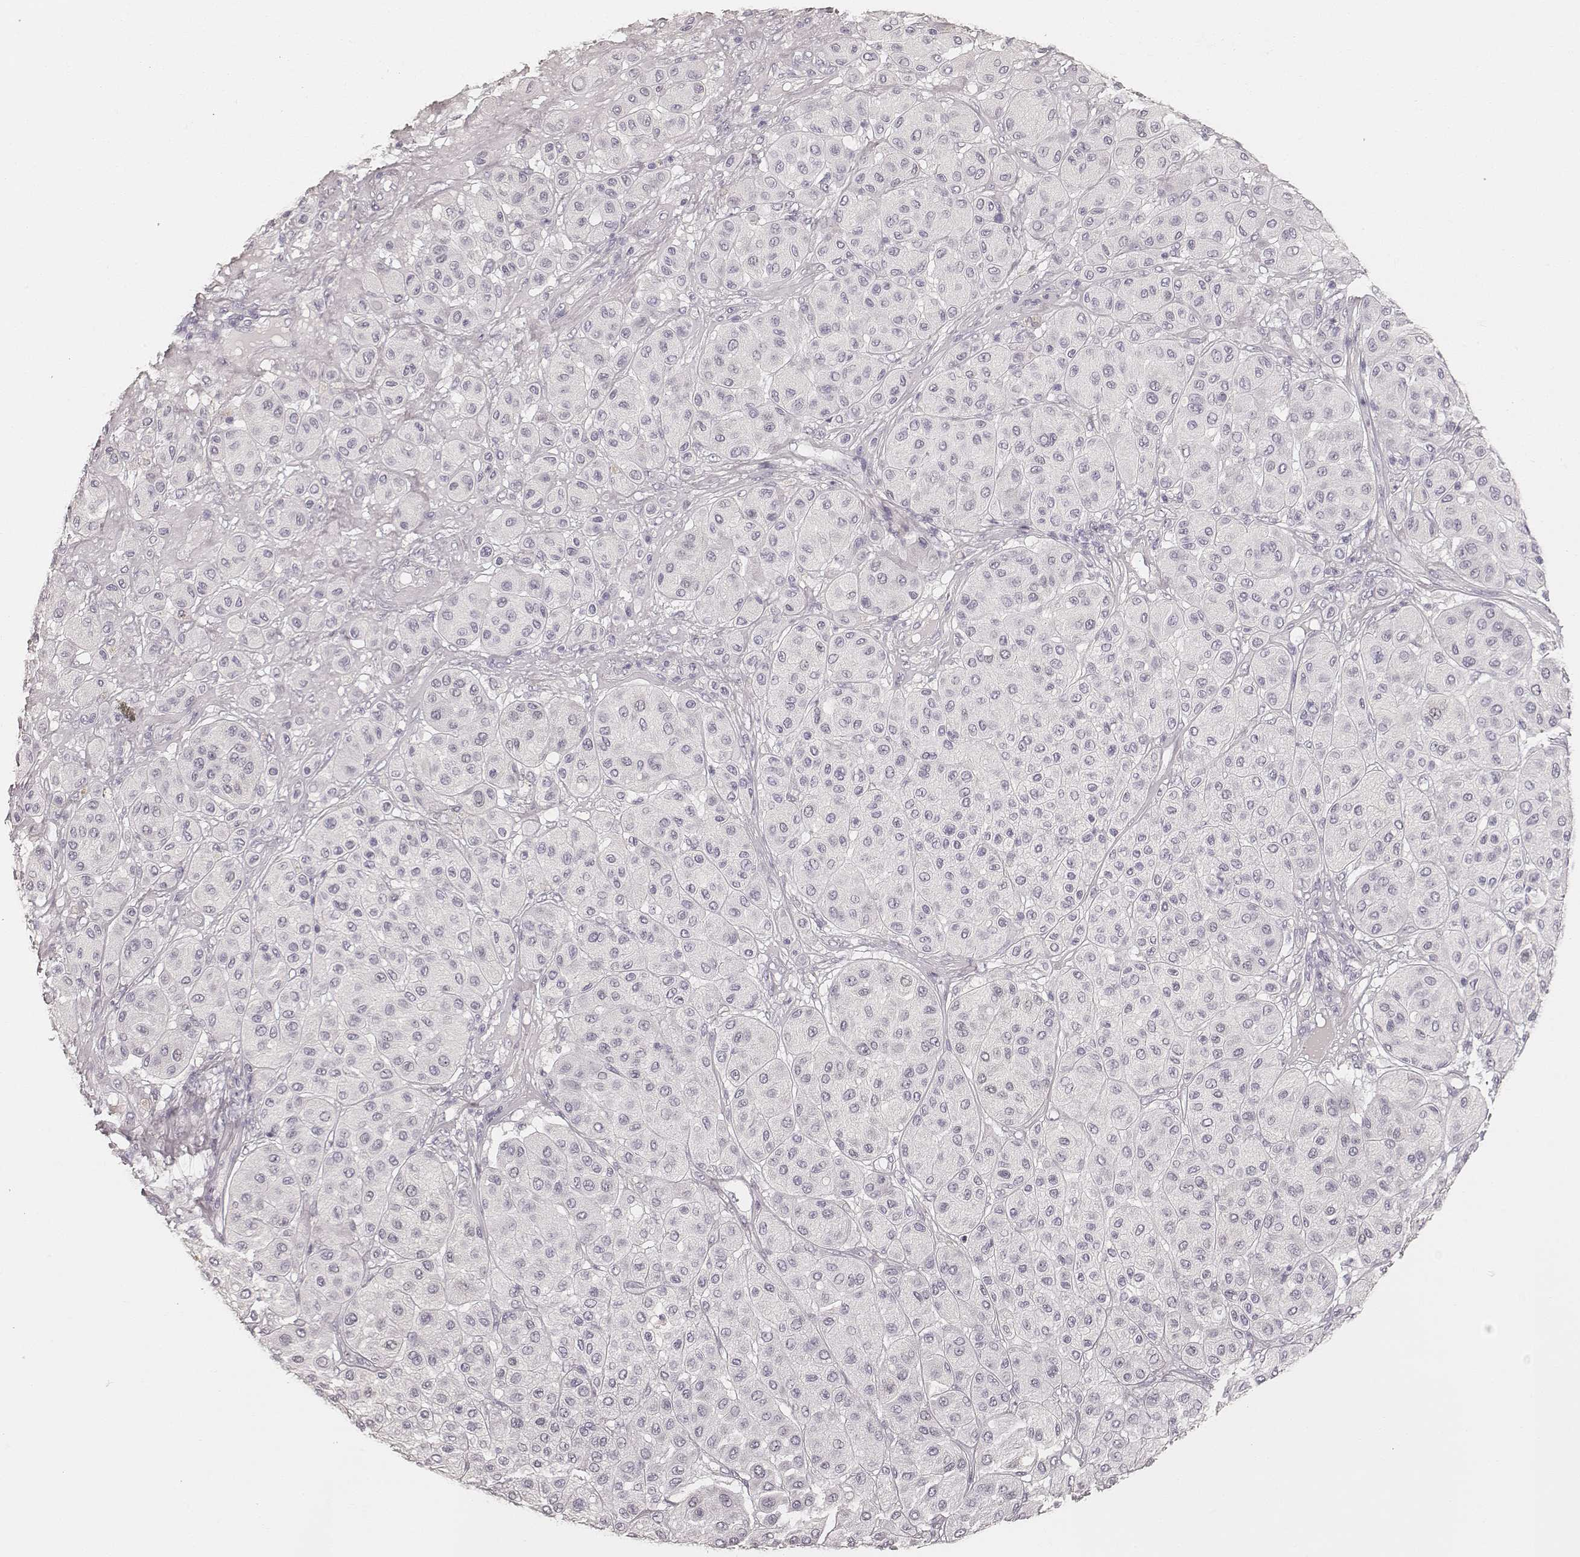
{"staining": {"intensity": "negative", "quantity": "none", "location": "none"}, "tissue": "melanoma", "cell_type": "Tumor cells", "image_type": "cancer", "snomed": [{"axis": "morphology", "description": "Malignant melanoma, Metastatic site"}, {"axis": "topography", "description": "Smooth muscle"}], "caption": "A micrograph of human melanoma is negative for staining in tumor cells.", "gene": "HNF4G", "patient": {"sex": "male", "age": 41}}